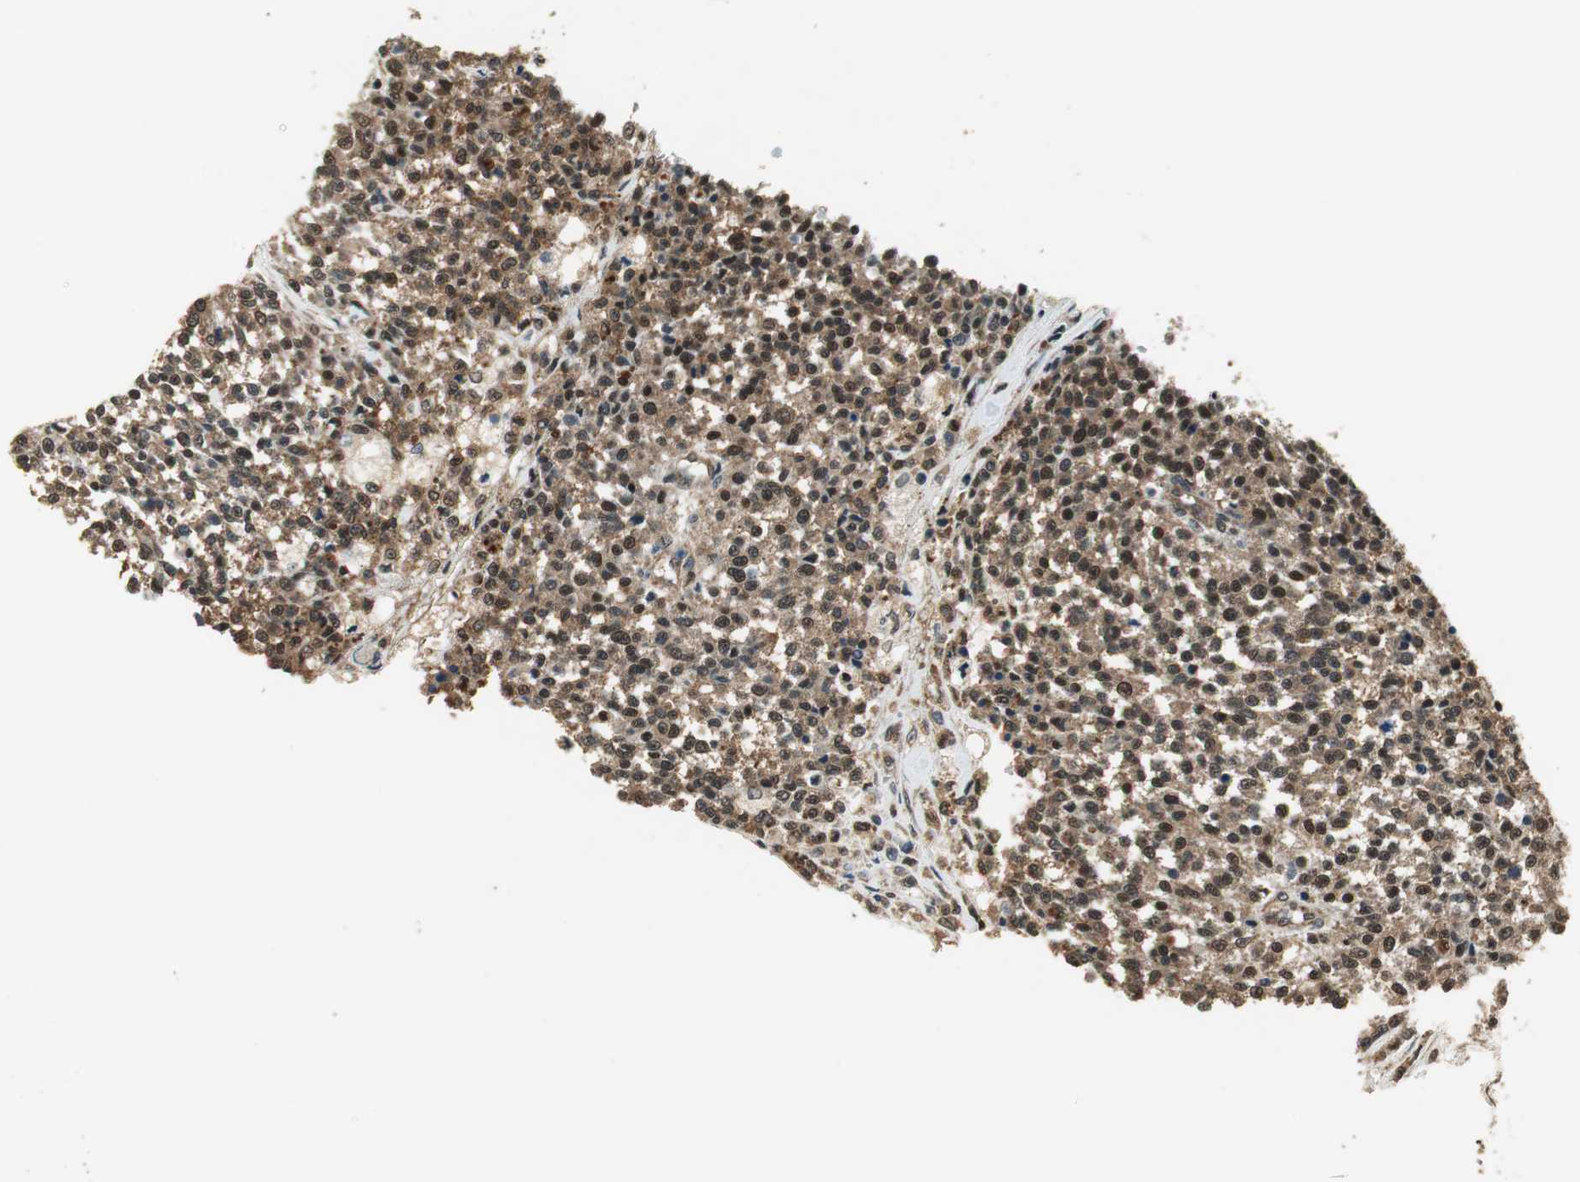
{"staining": {"intensity": "moderate", "quantity": ">75%", "location": "cytoplasmic/membranous,nuclear"}, "tissue": "testis cancer", "cell_type": "Tumor cells", "image_type": "cancer", "snomed": [{"axis": "morphology", "description": "Seminoma, NOS"}, {"axis": "topography", "description": "Testis"}], "caption": "Brown immunohistochemical staining in testis seminoma exhibits moderate cytoplasmic/membranous and nuclear expression in about >75% of tumor cells.", "gene": "PSMB4", "patient": {"sex": "male", "age": 59}}